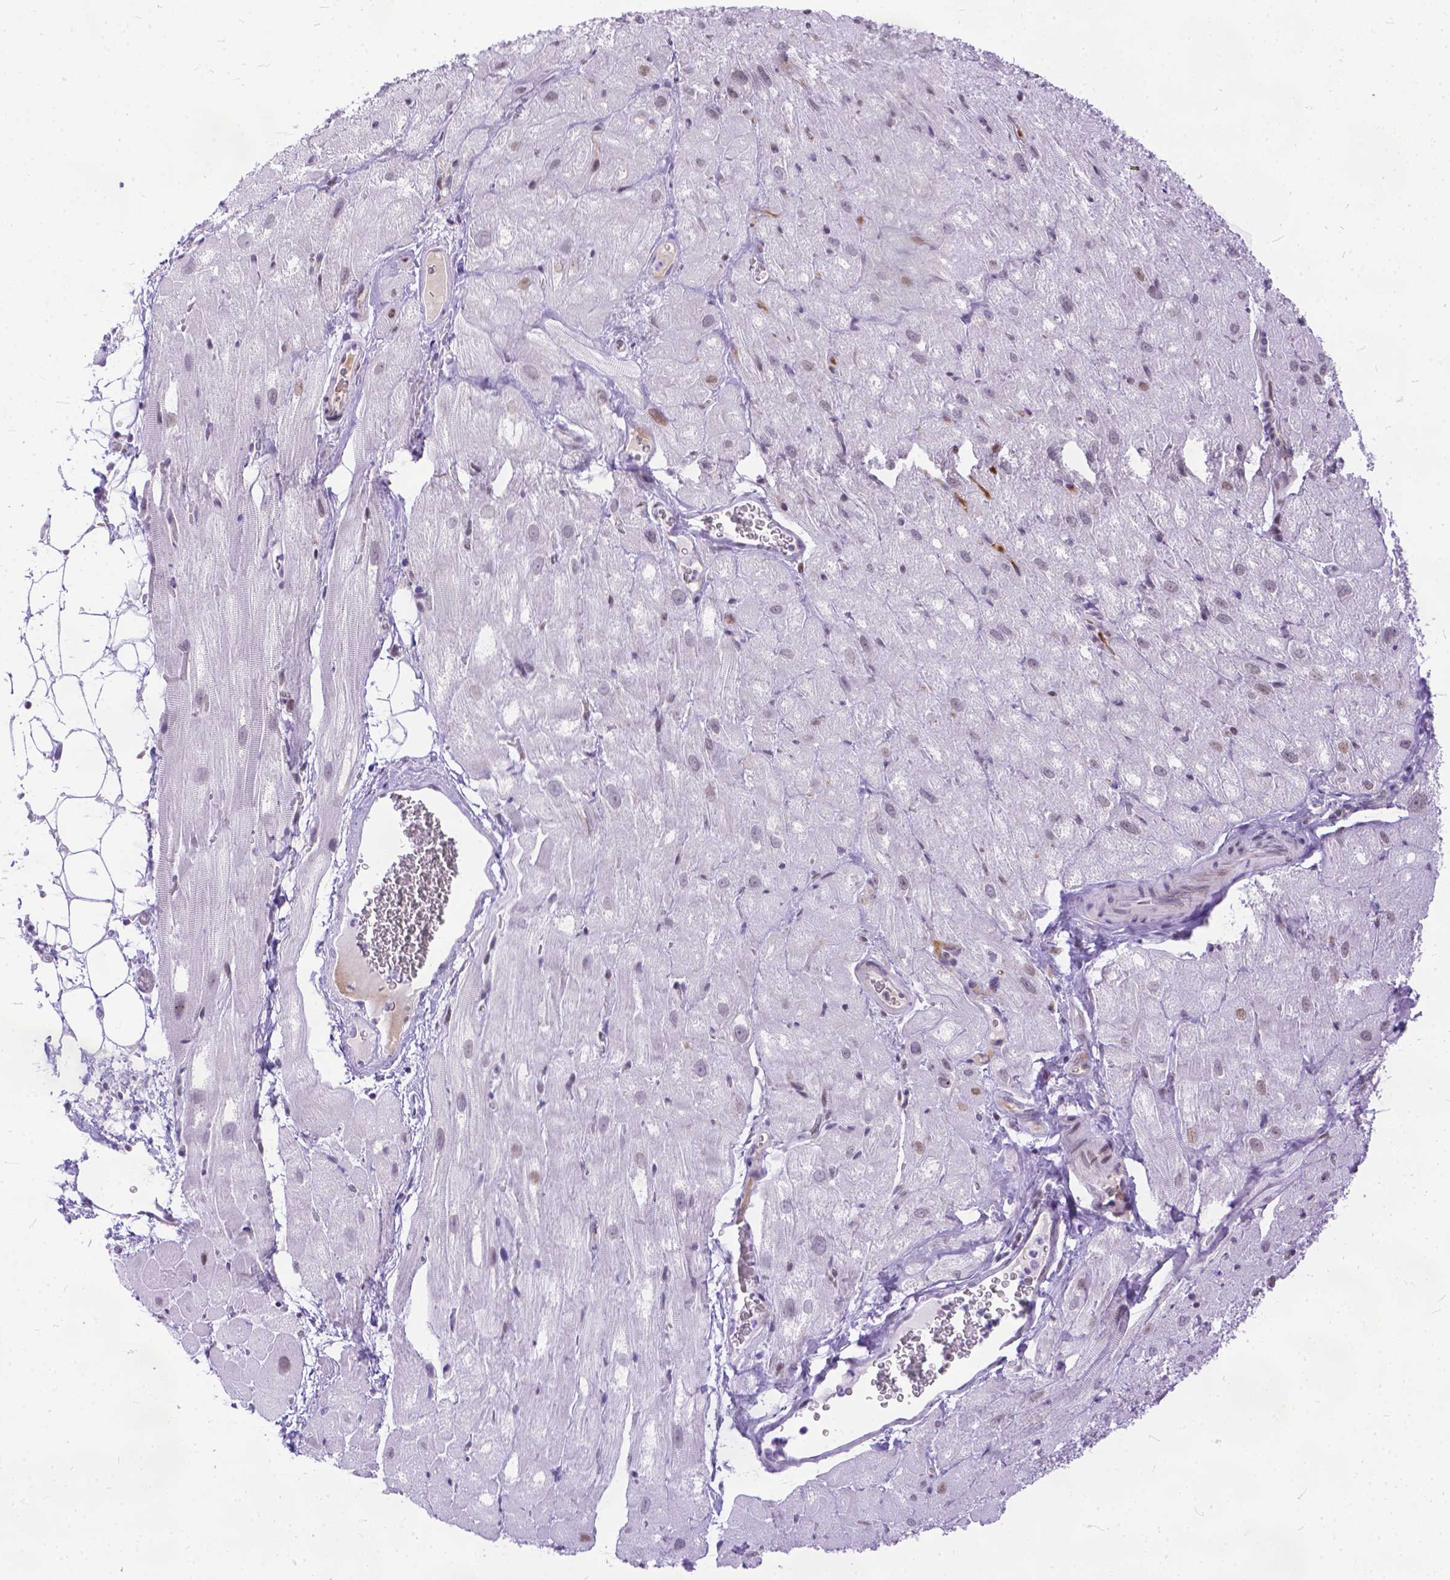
{"staining": {"intensity": "weak", "quantity": "<25%", "location": "nuclear"}, "tissue": "heart muscle", "cell_type": "Cardiomyocytes", "image_type": "normal", "snomed": [{"axis": "morphology", "description": "Normal tissue, NOS"}, {"axis": "topography", "description": "Heart"}], "caption": "Image shows no protein positivity in cardiomyocytes of normal heart muscle. The staining was performed using DAB (3,3'-diaminobenzidine) to visualize the protein expression in brown, while the nuclei were stained in blue with hematoxylin (Magnification: 20x).", "gene": "FAM124B", "patient": {"sex": "male", "age": 61}}